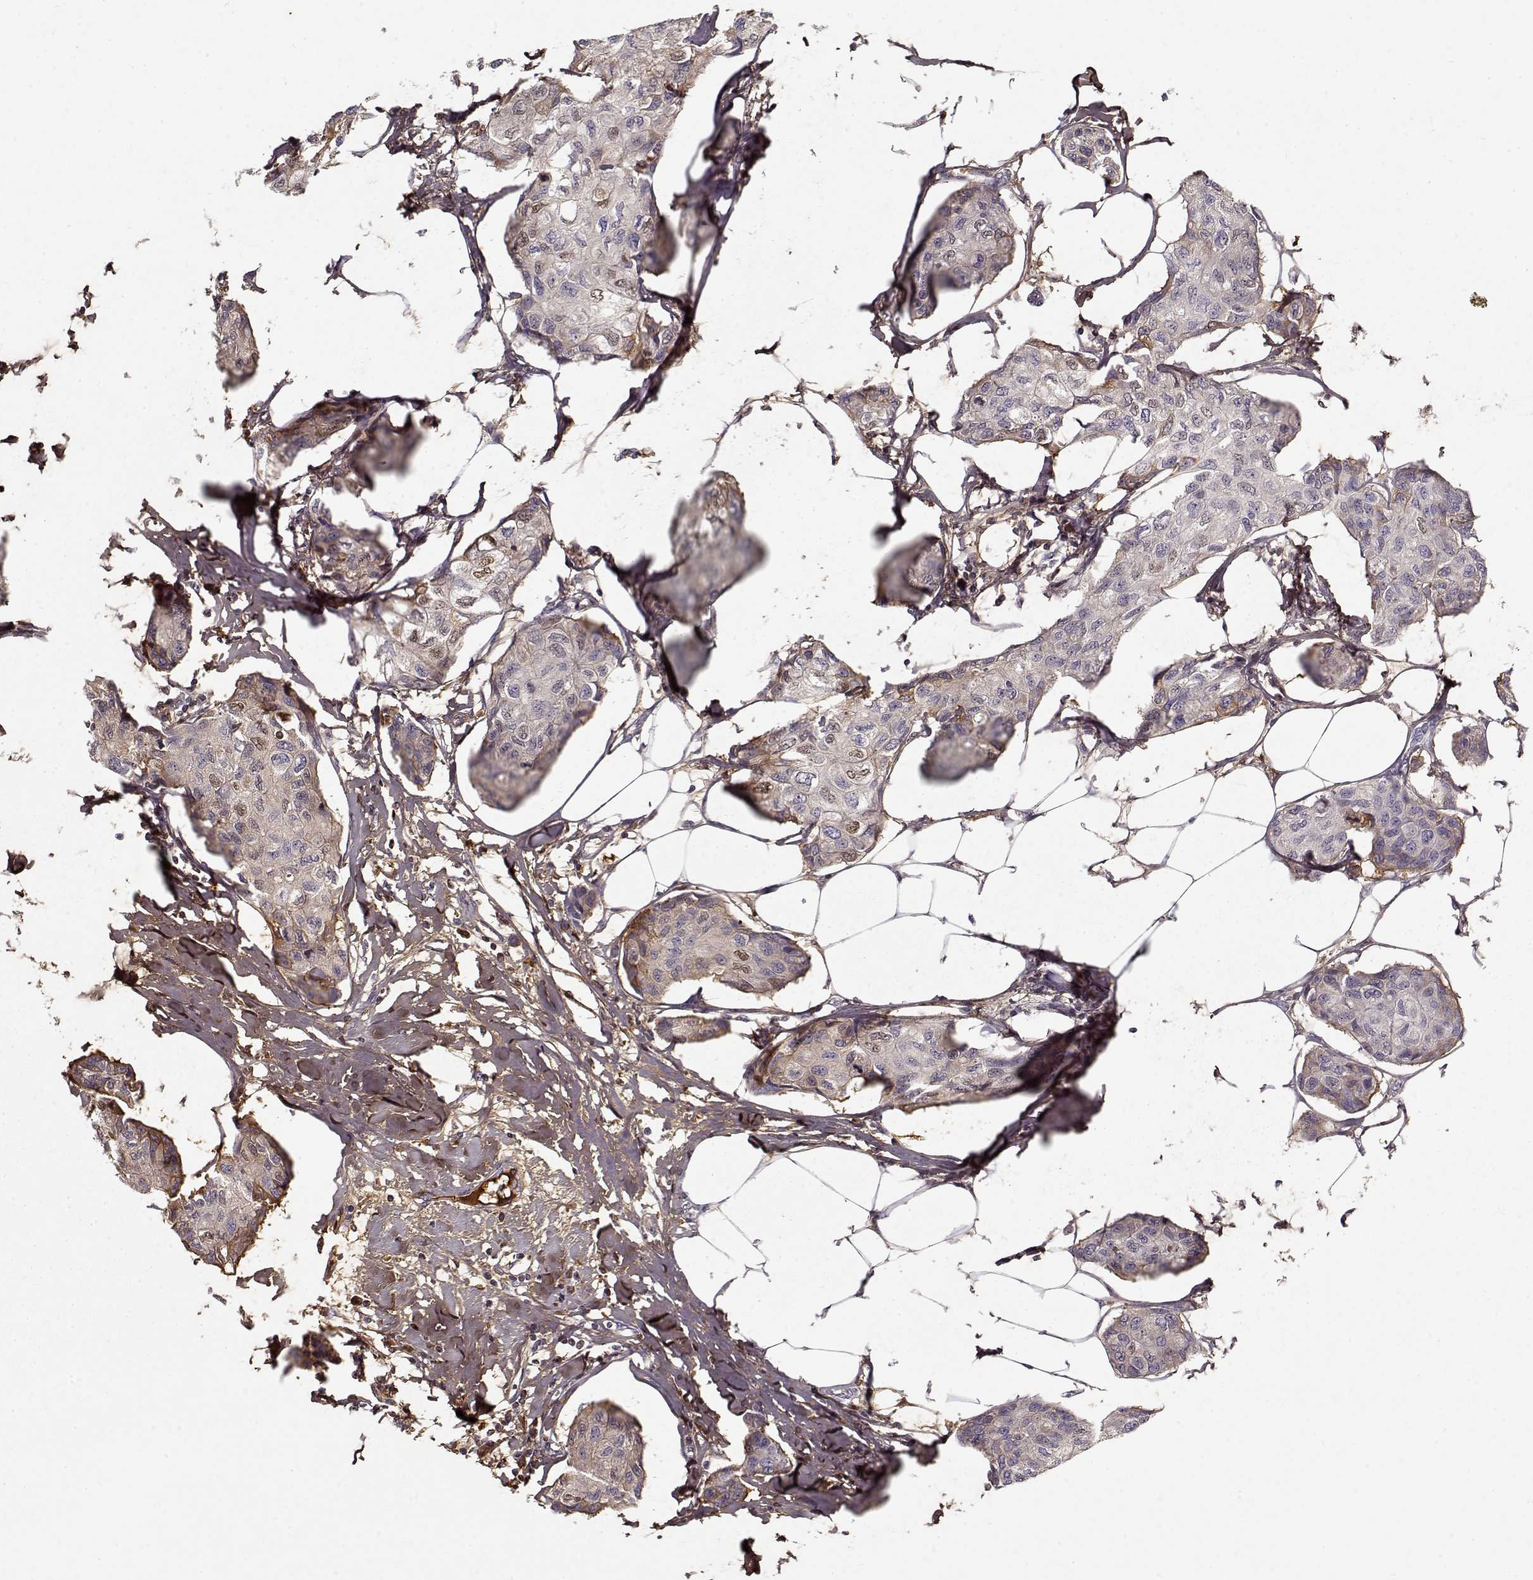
{"staining": {"intensity": "moderate", "quantity": "<25%", "location": "cytoplasmic/membranous"}, "tissue": "breast cancer", "cell_type": "Tumor cells", "image_type": "cancer", "snomed": [{"axis": "morphology", "description": "Duct carcinoma"}, {"axis": "topography", "description": "Breast"}], "caption": "Immunohistochemistry (IHC) (DAB (3,3'-diaminobenzidine)) staining of human breast invasive ductal carcinoma exhibits moderate cytoplasmic/membranous protein staining in approximately <25% of tumor cells. The staining is performed using DAB (3,3'-diaminobenzidine) brown chromogen to label protein expression. The nuclei are counter-stained blue using hematoxylin.", "gene": "LUM", "patient": {"sex": "female", "age": 80}}